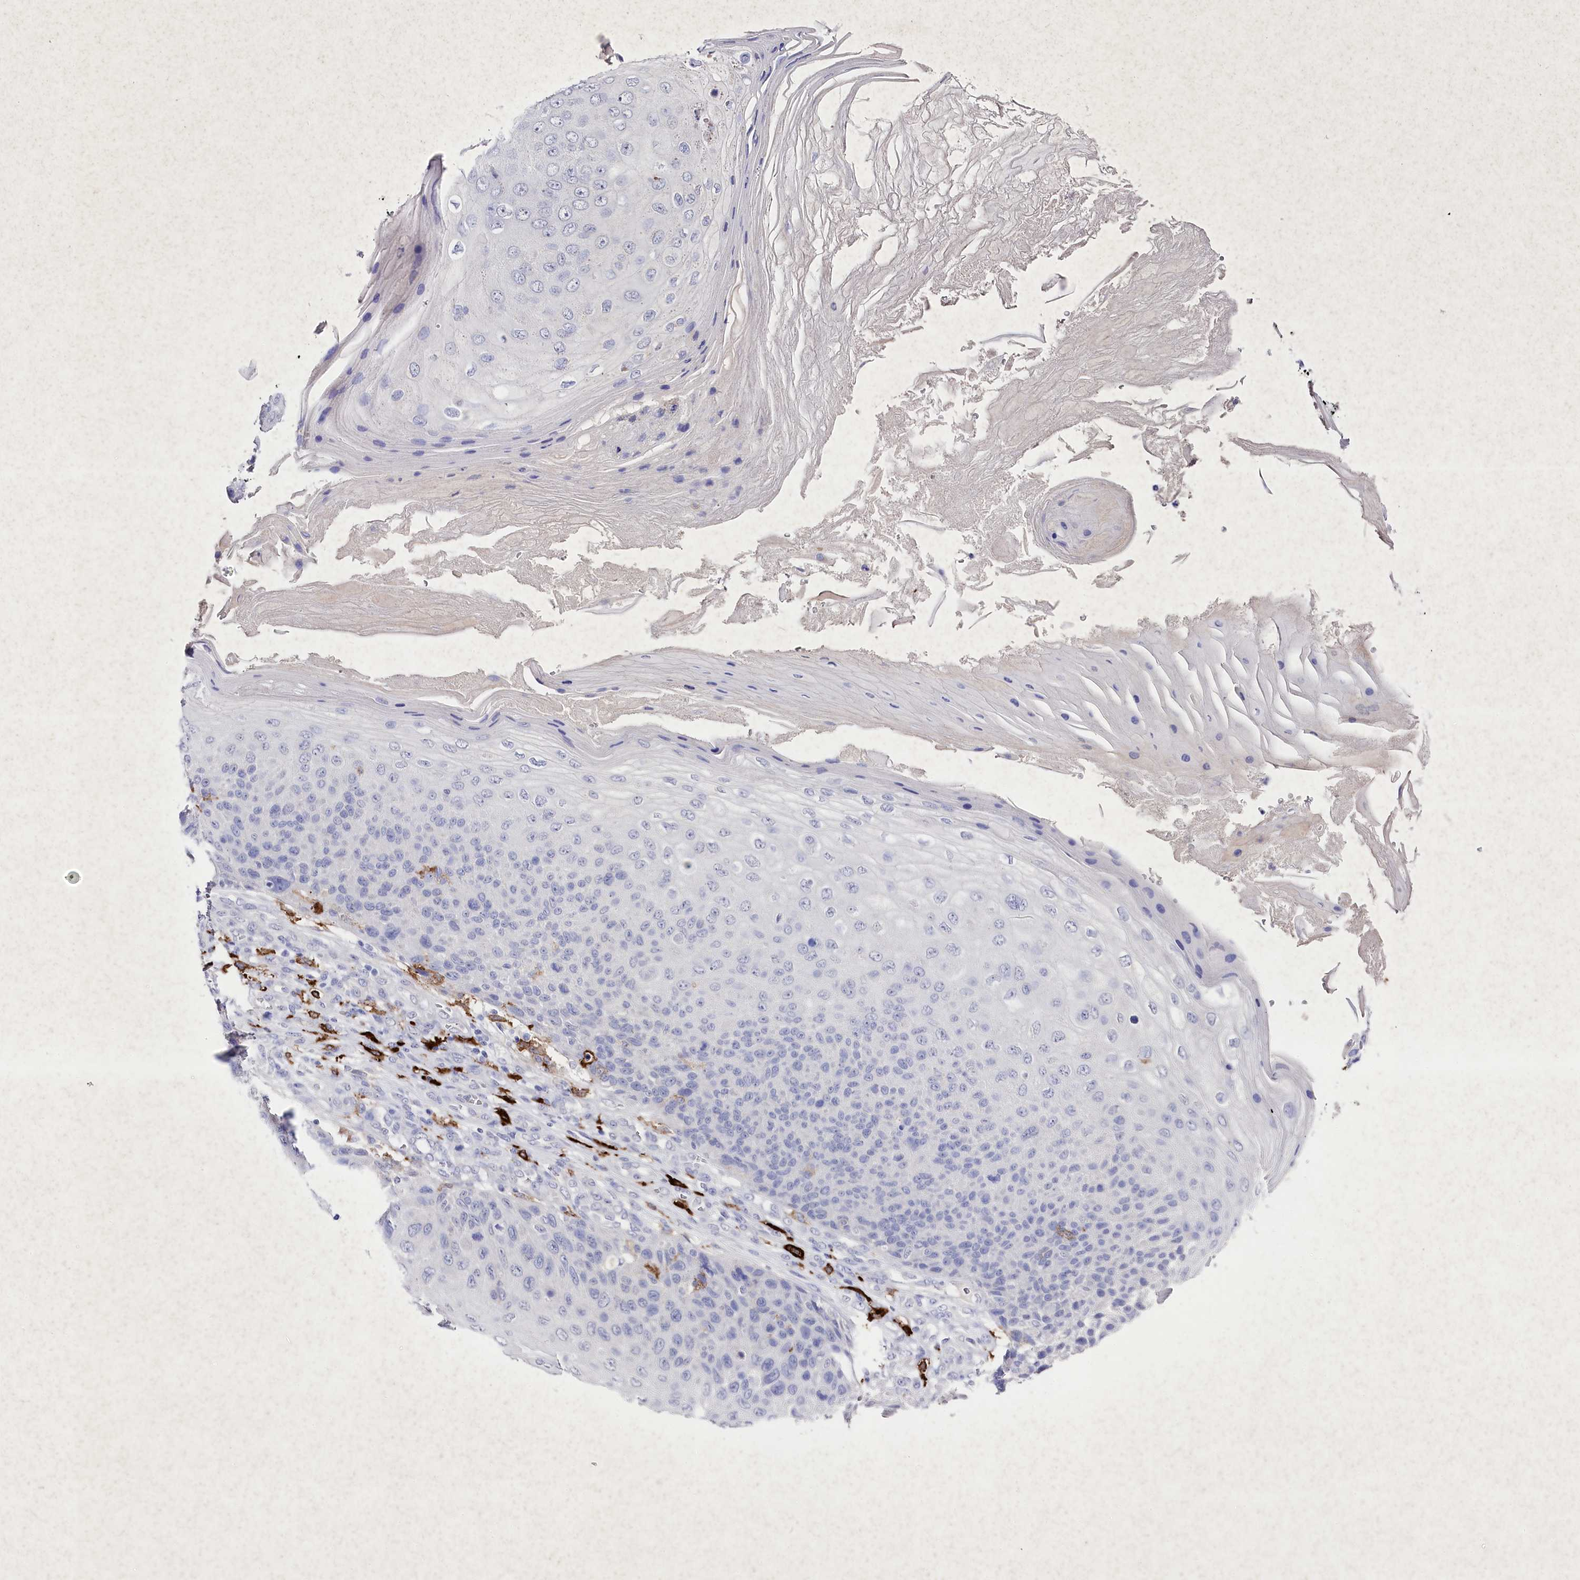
{"staining": {"intensity": "negative", "quantity": "none", "location": "none"}, "tissue": "skin cancer", "cell_type": "Tumor cells", "image_type": "cancer", "snomed": [{"axis": "morphology", "description": "Squamous cell carcinoma, NOS"}, {"axis": "topography", "description": "Skin"}], "caption": "DAB immunohistochemical staining of squamous cell carcinoma (skin) demonstrates no significant staining in tumor cells.", "gene": "CLEC4M", "patient": {"sex": "female", "age": 88}}